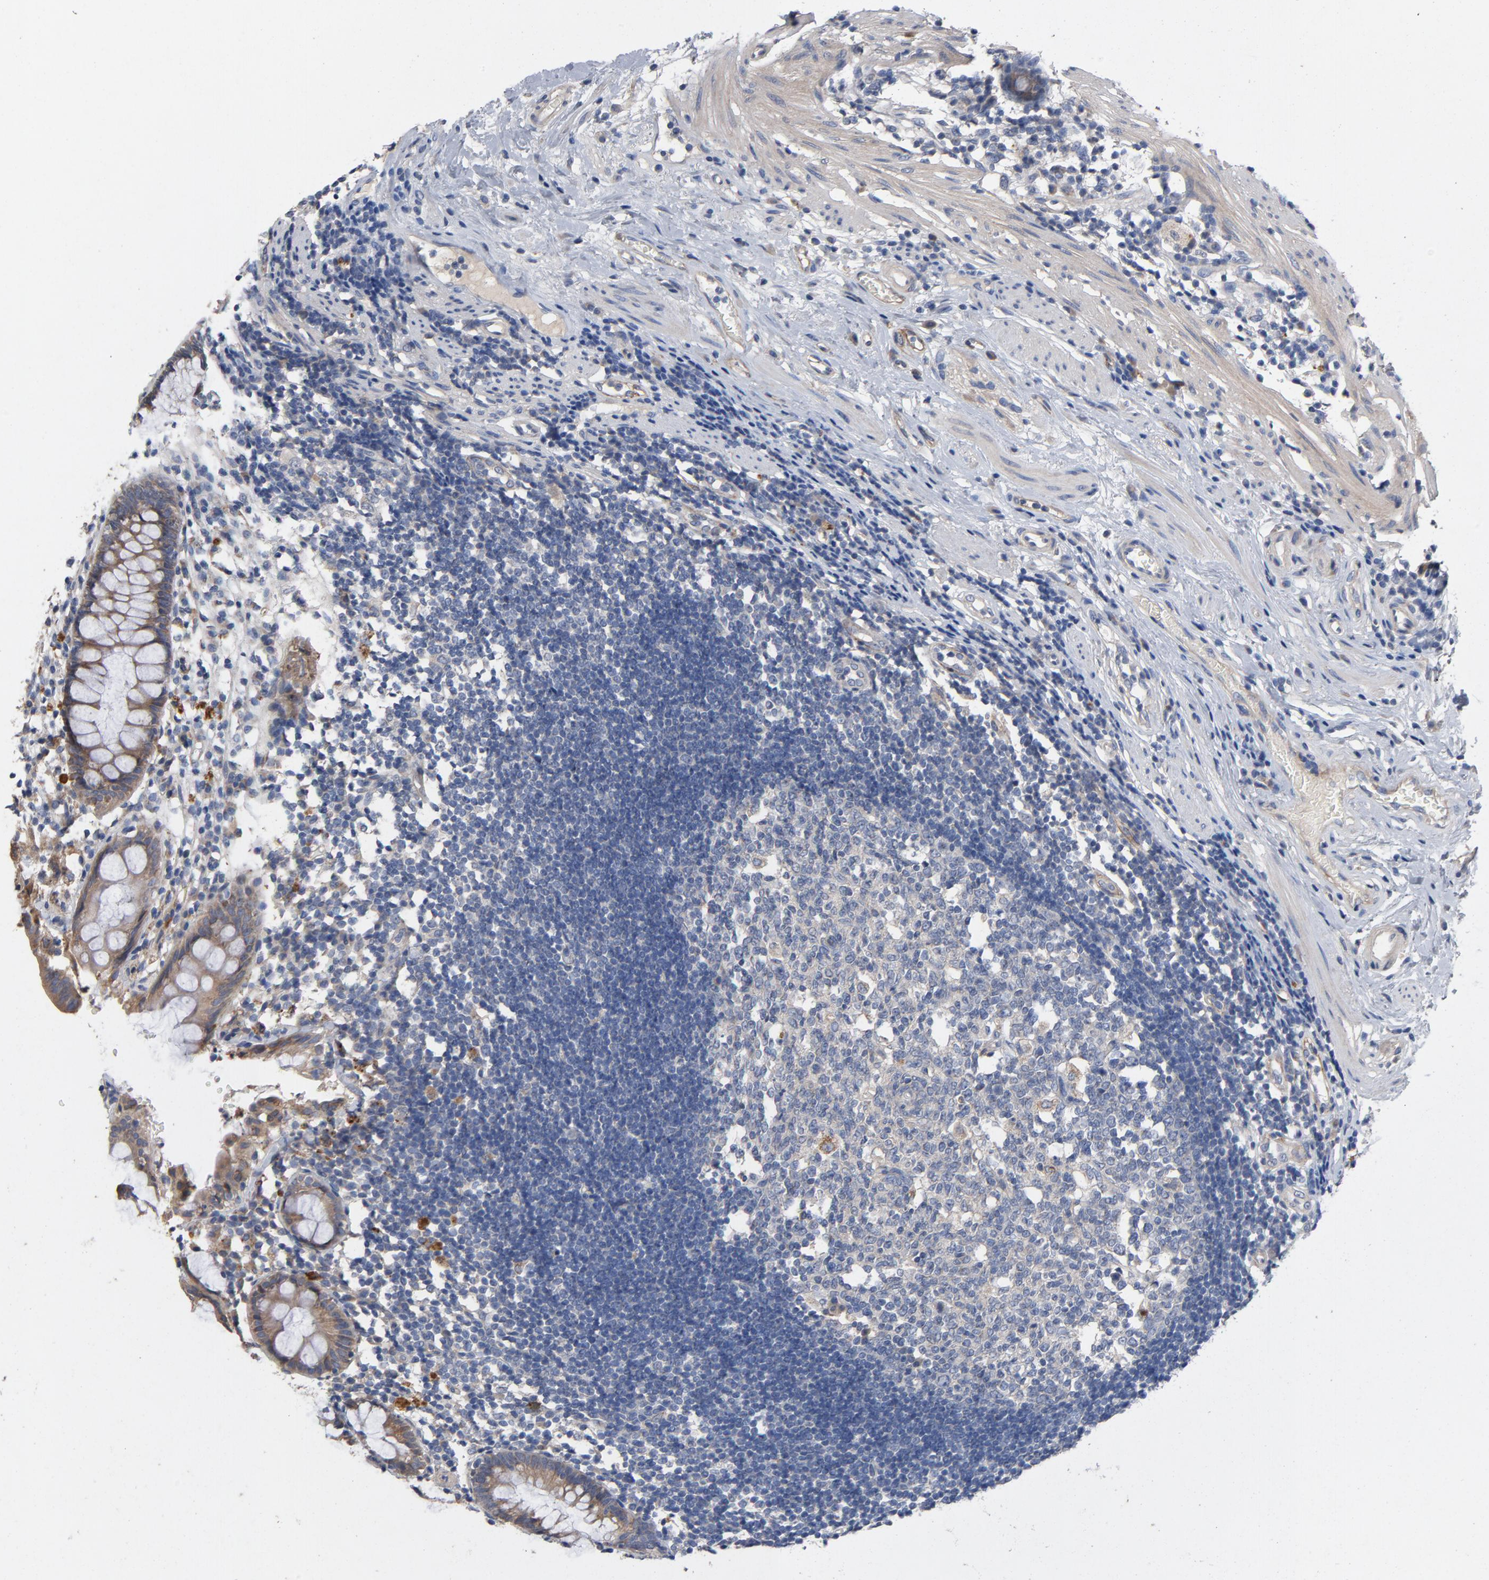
{"staining": {"intensity": "moderate", "quantity": ">75%", "location": "cytoplasmic/membranous"}, "tissue": "rectum", "cell_type": "Glandular cells", "image_type": "normal", "snomed": [{"axis": "morphology", "description": "Normal tissue, NOS"}, {"axis": "topography", "description": "Rectum"}], "caption": "Moderate cytoplasmic/membranous protein staining is appreciated in about >75% of glandular cells in rectum. (Stains: DAB in brown, nuclei in blue, Microscopy: brightfield microscopy at high magnification).", "gene": "CCDC134", "patient": {"sex": "female", "age": 66}}